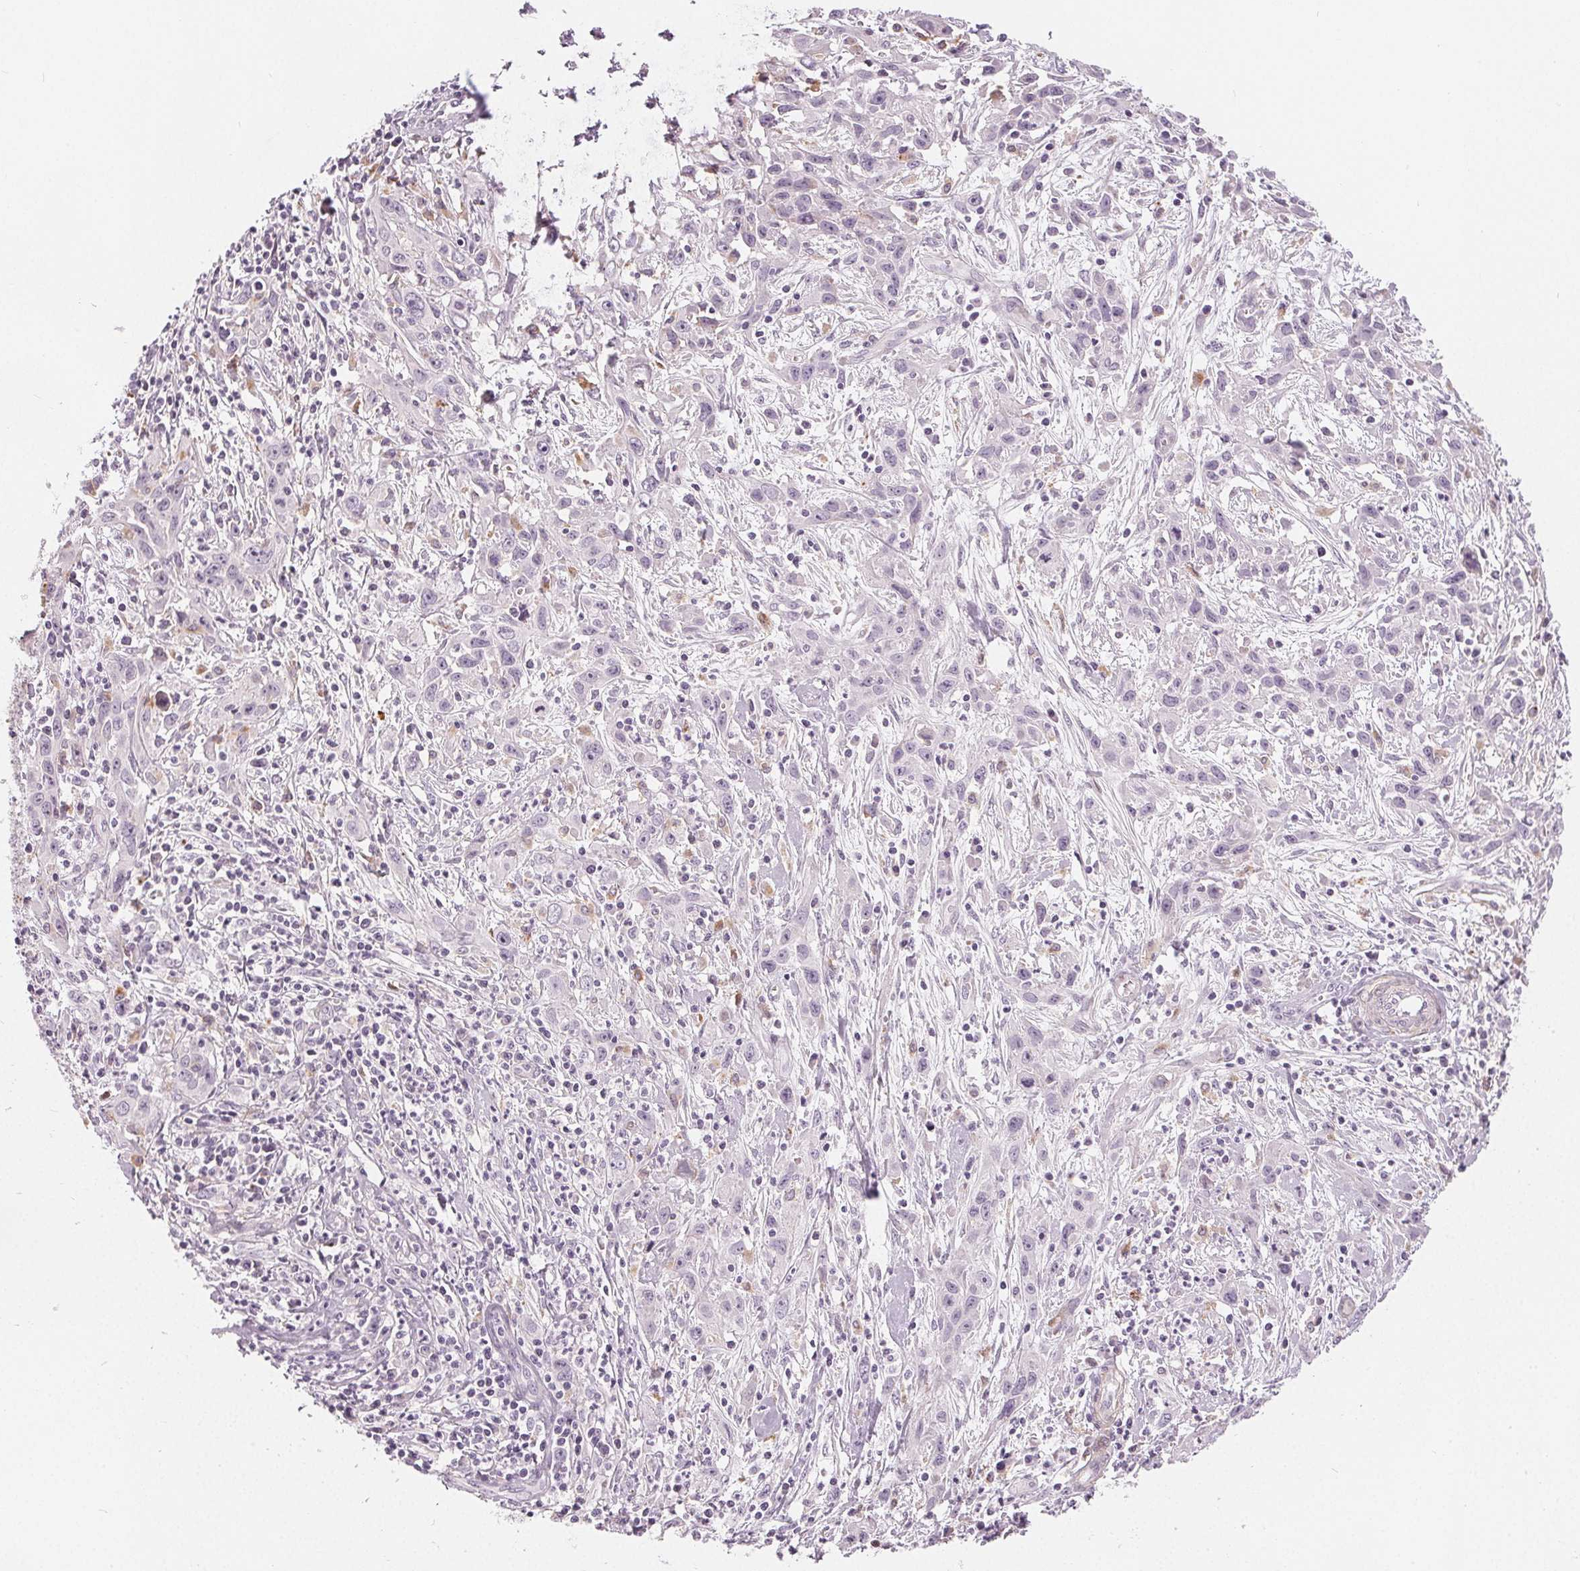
{"staining": {"intensity": "negative", "quantity": "none", "location": "none"}, "tissue": "cervical cancer", "cell_type": "Tumor cells", "image_type": "cancer", "snomed": [{"axis": "morphology", "description": "Squamous cell carcinoma, NOS"}, {"axis": "topography", "description": "Cervix"}], "caption": "This image is of squamous cell carcinoma (cervical) stained with IHC to label a protein in brown with the nuclei are counter-stained blue. There is no staining in tumor cells.", "gene": "HOPX", "patient": {"sex": "female", "age": 38}}